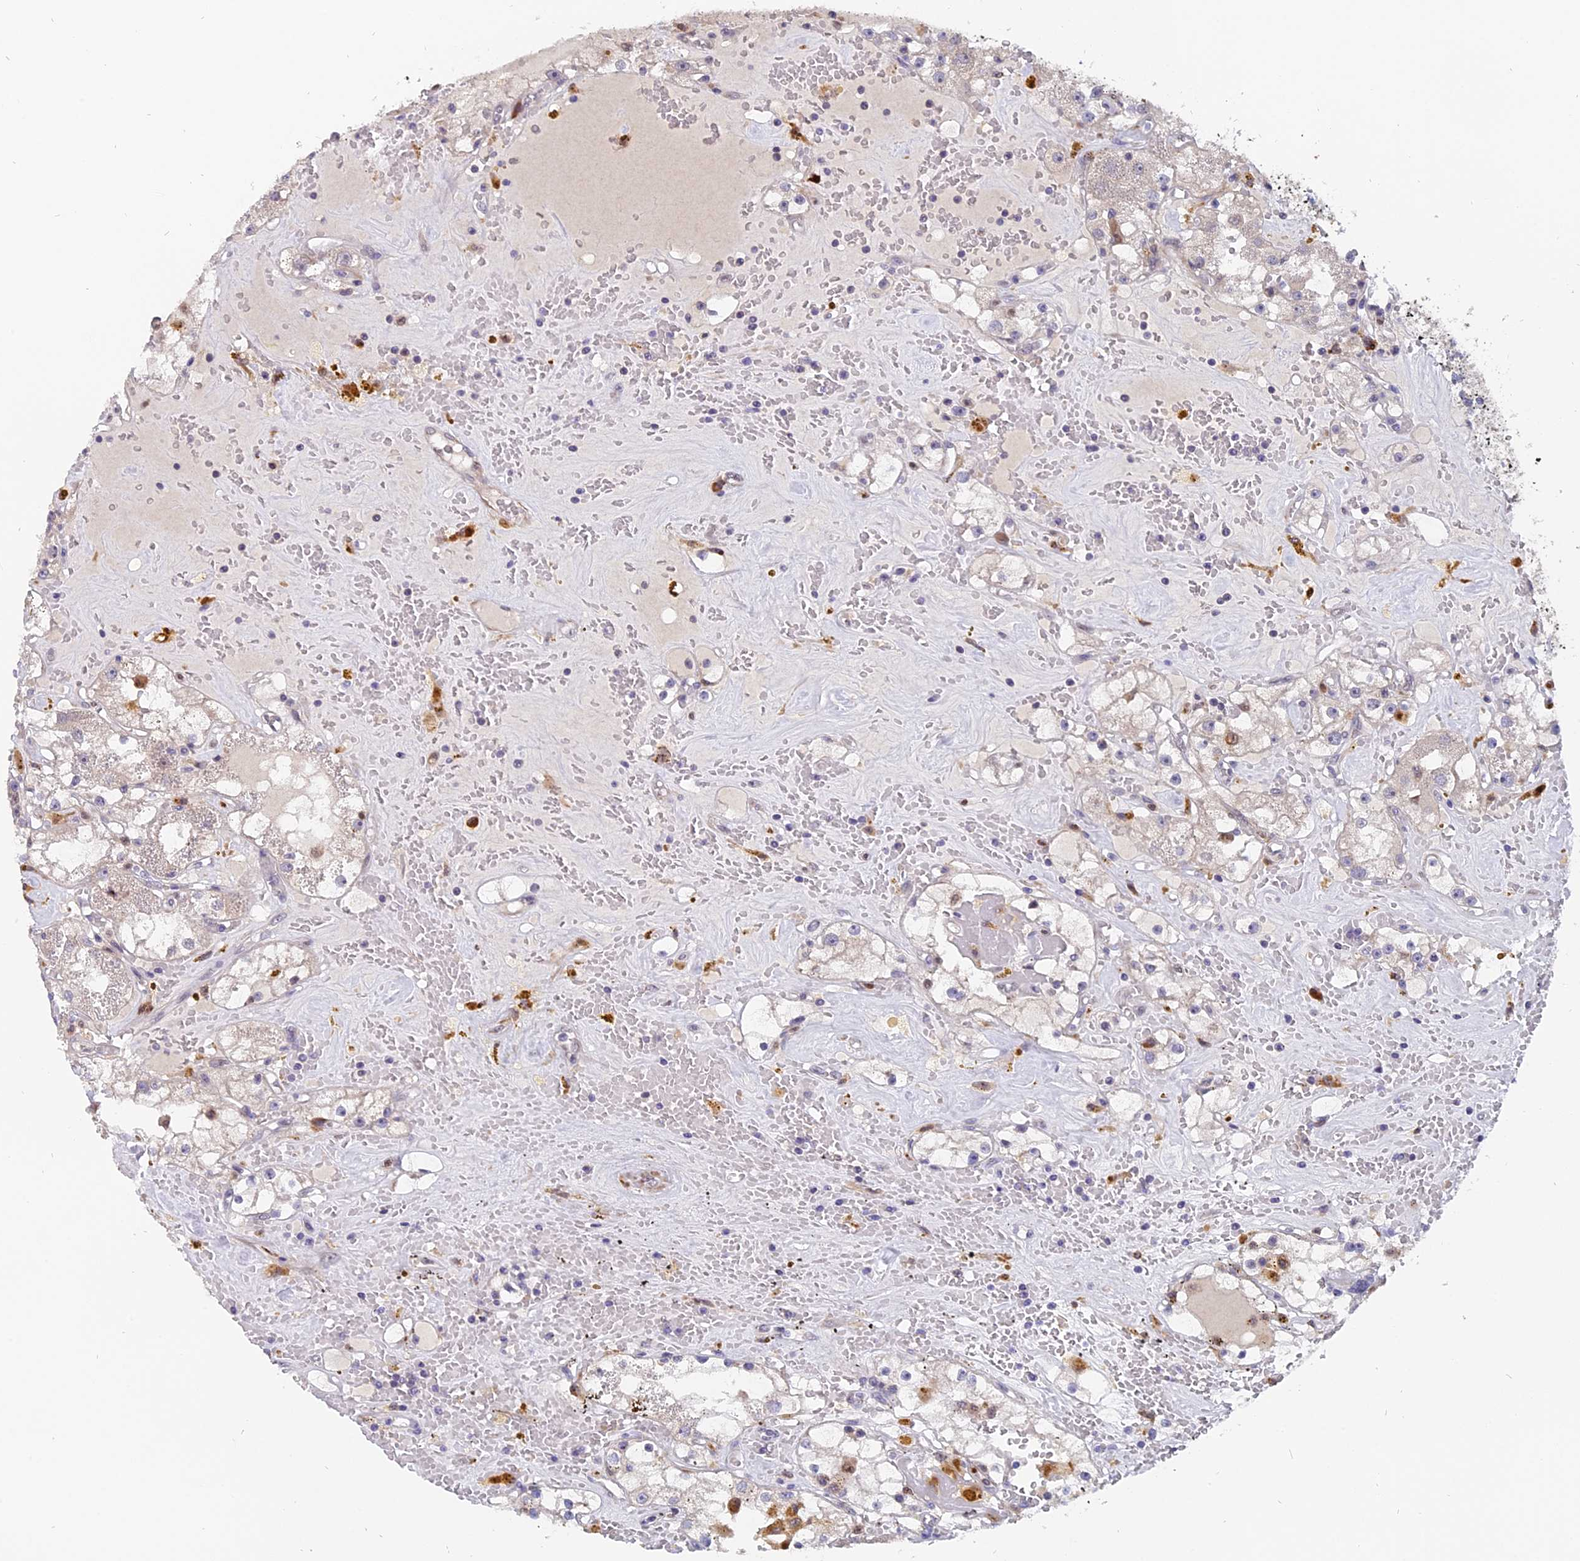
{"staining": {"intensity": "negative", "quantity": "none", "location": "none"}, "tissue": "renal cancer", "cell_type": "Tumor cells", "image_type": "cancer", "snomed": [{"axis": "morphology", "description": "Adenocarcinoma, NOS"}, {"axis": "topography", "description": "Kidney"}], "caption": "Human renal cancer stained for a protein using IHC displays no staining in tumor cells.", "gene": "FAM118B", "patient": {"sex": "male", "age": 56}}